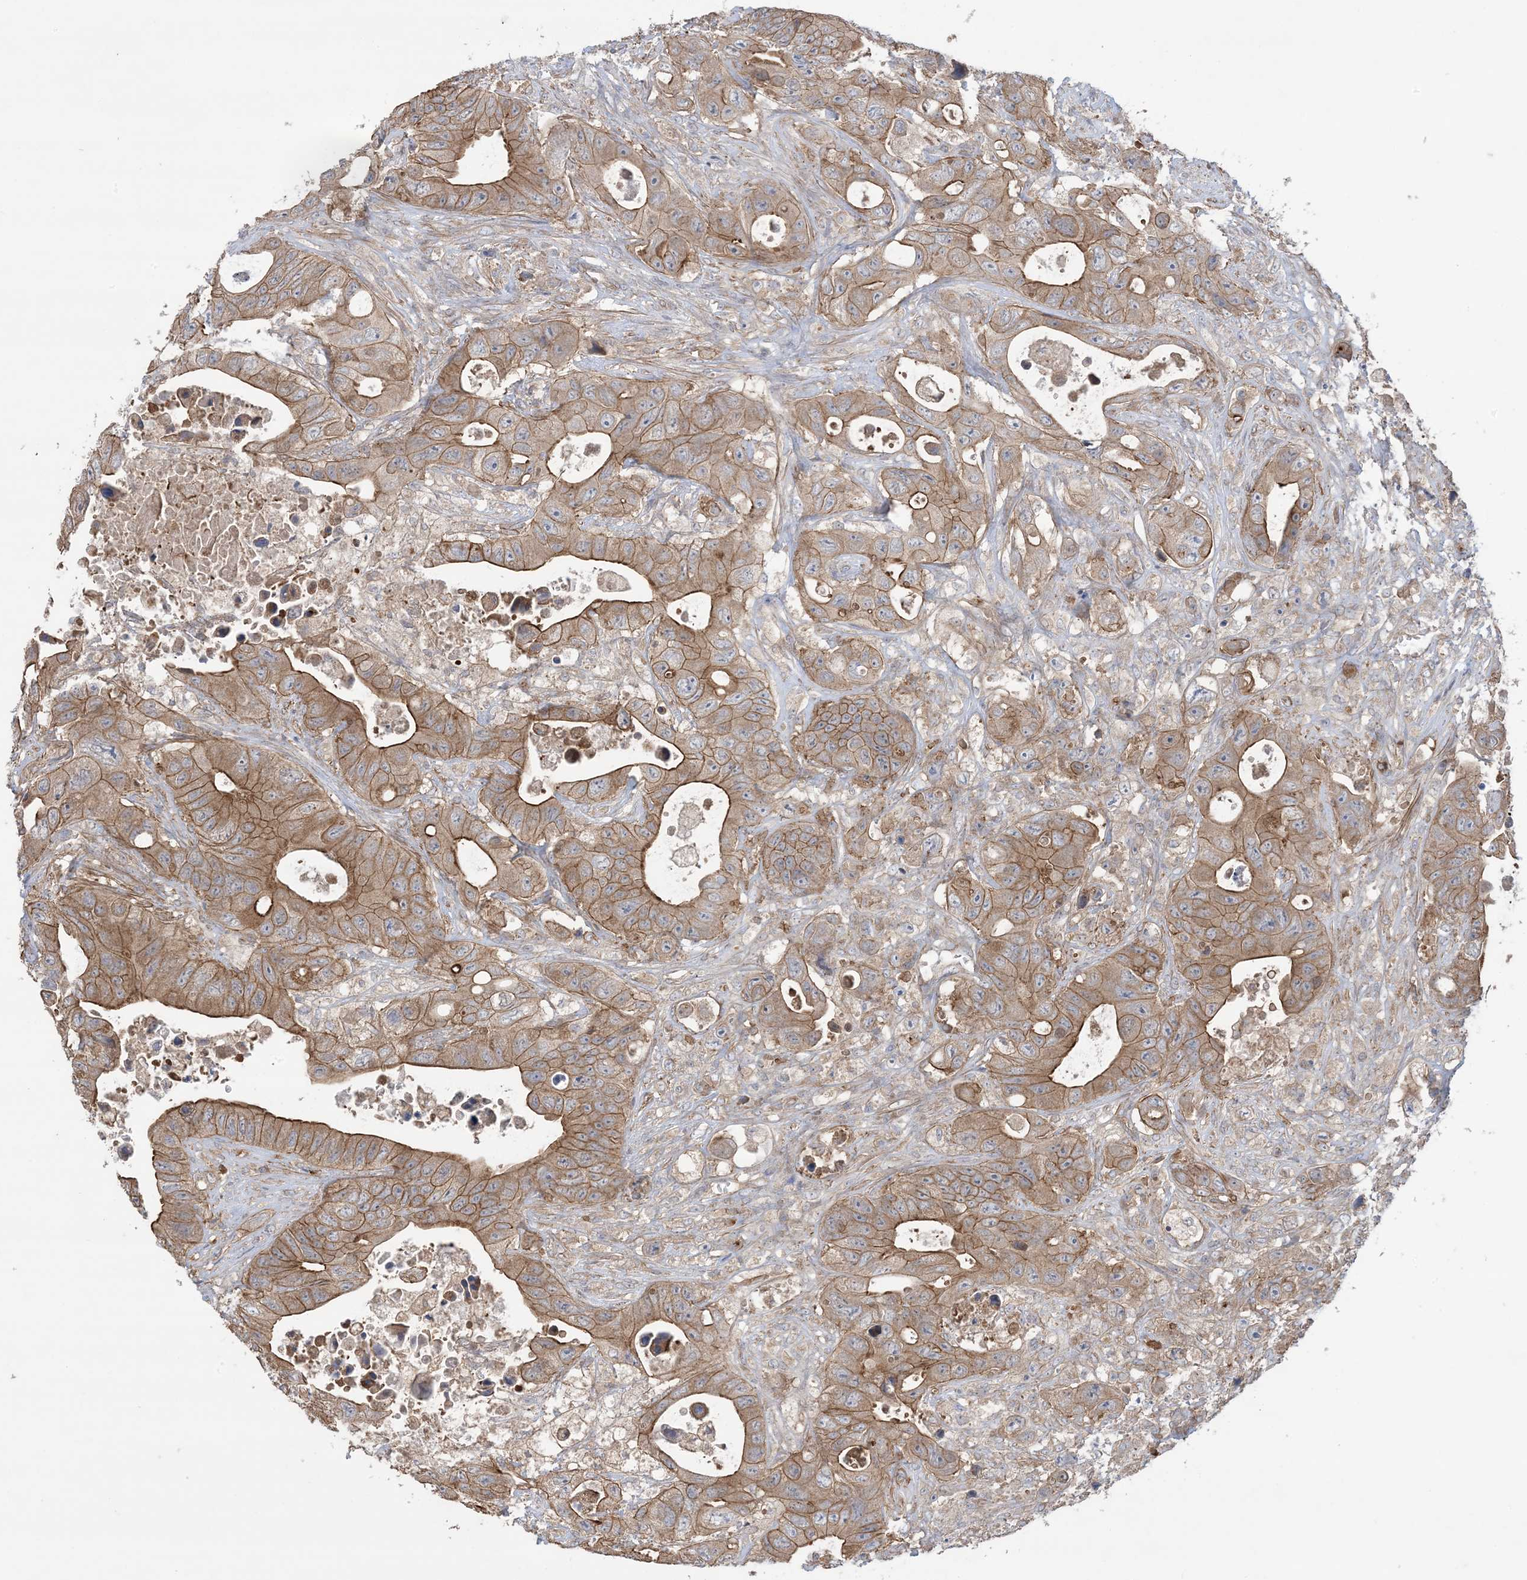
{"staining": {"intensity": "moderate", "quantity": ">75%", "location": "cytoplasmic/membranous"}, "tissue": "colorectal cancer", "cell_type": "Tumor cells", "image_type": "cancer", "snomed": [{"axis": "morphology", "description": "Adenocarcinoma, NOS"}, {"axis": "topography", "description": "Colon"}], "caption": "This micrograph demonstrates IHC staining of human adenocarcinoma (colorectal), with medium moderate cytoplasmic/membranous staining in approximately >75% of tumor cells.", "gene": "CCNY", "patient": {"sex": "female", "age": 46}}